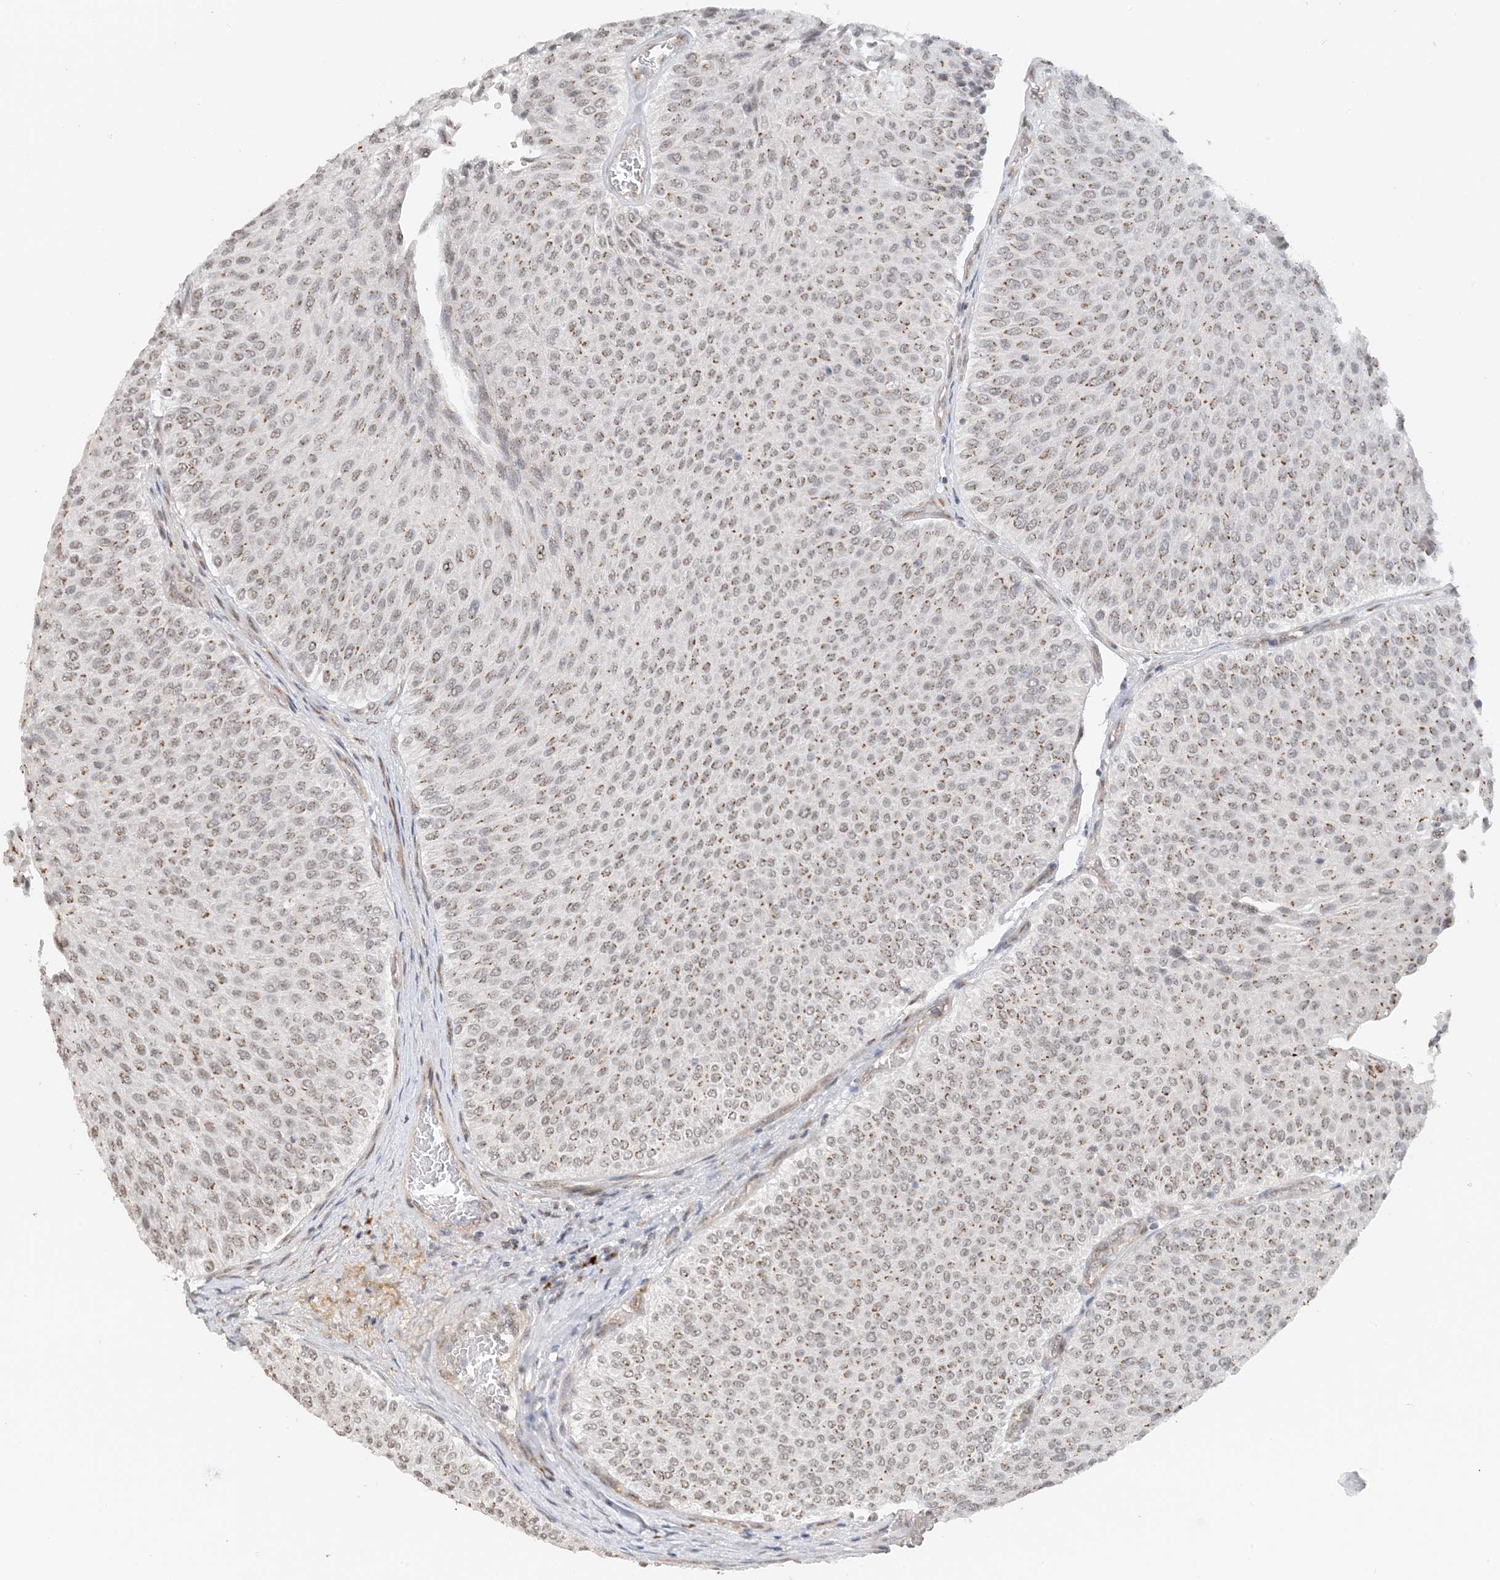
{"staining": {"intensity": "moderate", "quantity": ">75%", "location": "cytoplasmic/membranous"}, "tissue": "urothelial cancer", "cell_type": "Tumor cells", "image_type": "cancer", "snomed": [{"axis": "morphology", "description": "Urothelial carcinoma, Low grade"}, {"axis": "topography", "description": "Urinary bladder"}], "caption": "Immunohistochemical staining of urothelial carcinoma (low-grade) demonstrates moderate cytoplasmic/membranous protein staining in about >75% of tumor cells.", "gene": "ZCCHC4", "patient": {"sex": "male", "age": 78}}